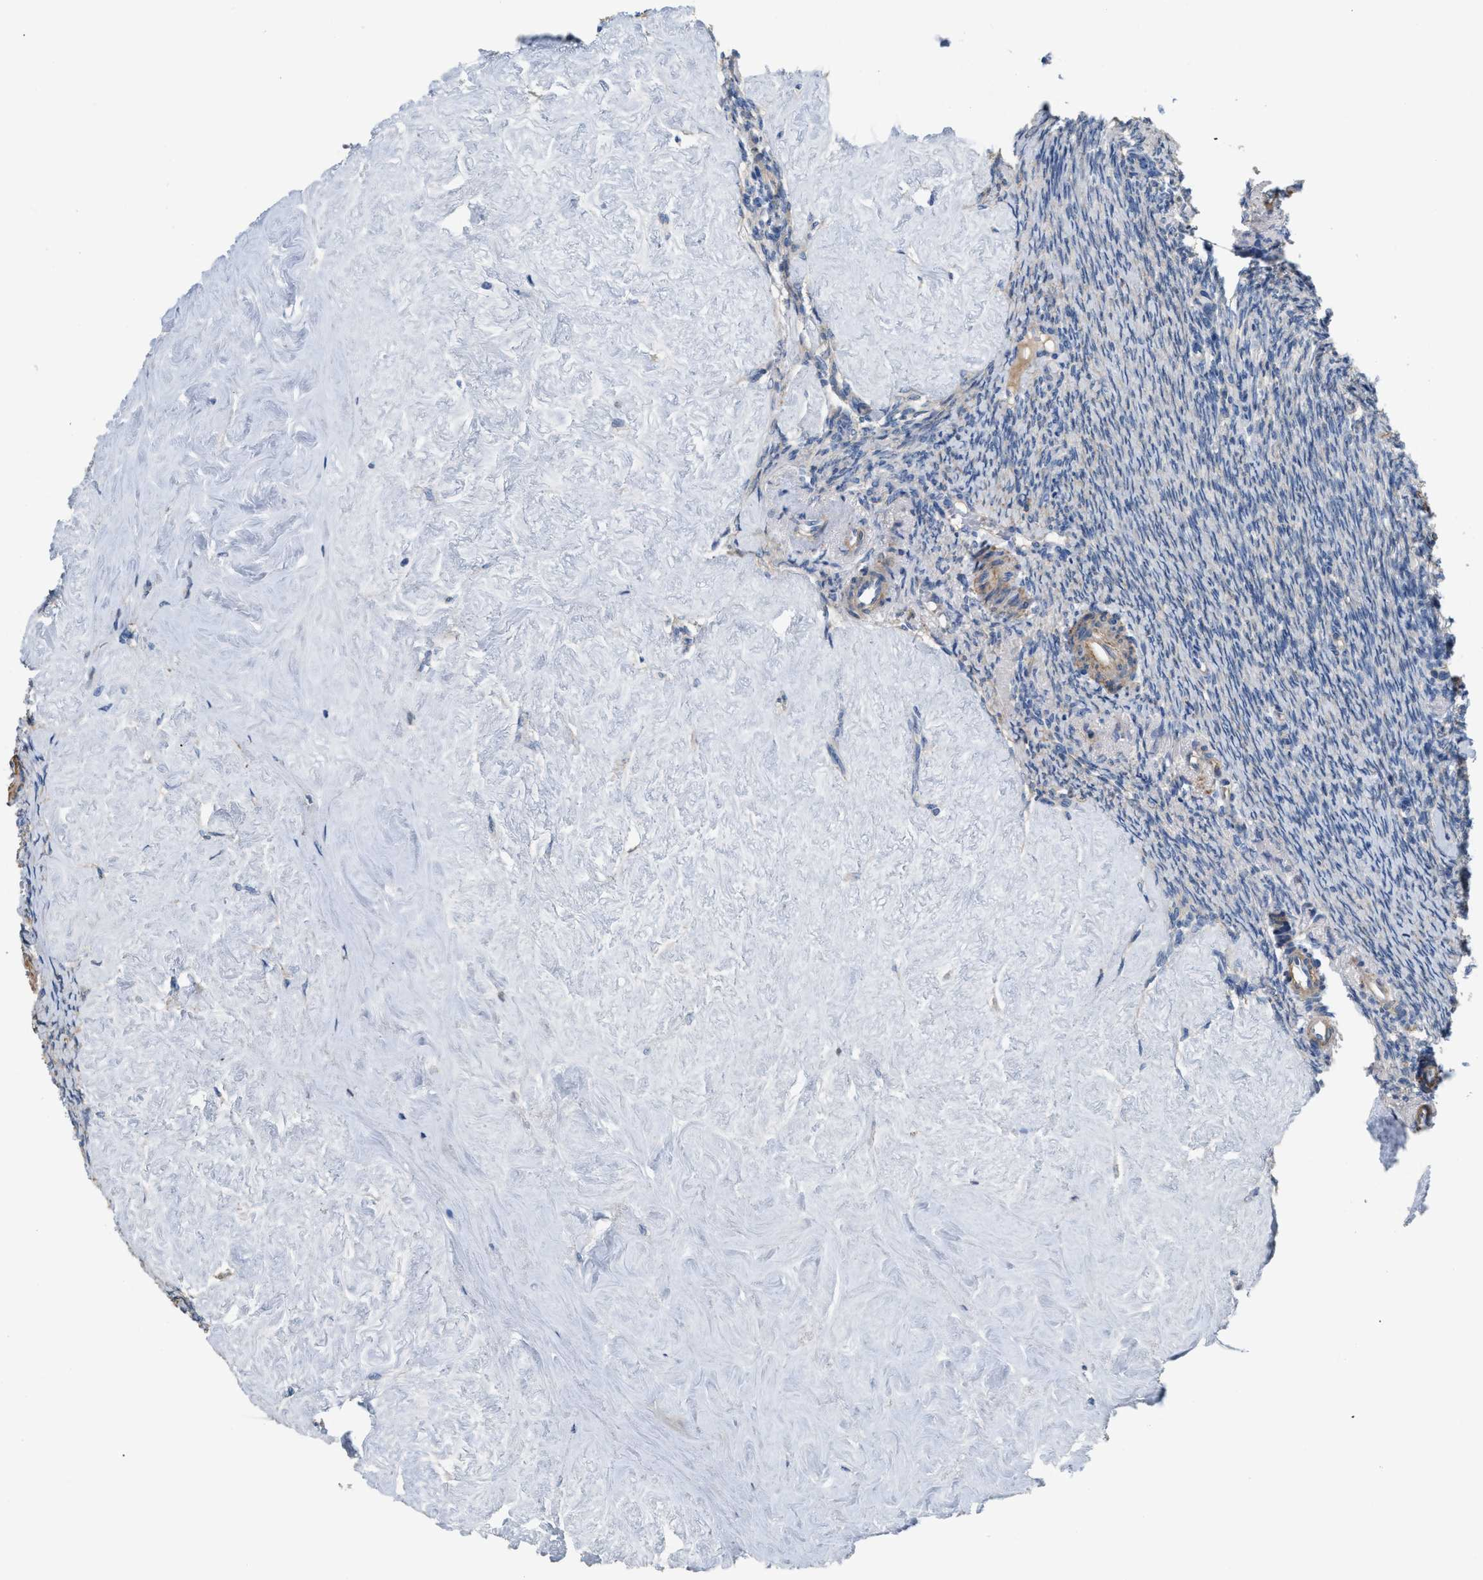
{"staining": {"intensity": "weak", "quantity": ">75%", "location": "cytoplasmic/membranous"}, "tissue": "ovary", "cell_type": "Follicle cells", "image_type": "normal", "snomed": [{"axis": "morphology", "description": "Normal tissue, NOS"}, {"axis": "topography", "description": "Ovary"}], "caption": "There is low levels of weak cytoplasmic/membranous staining in follicle cells of normal ovary, as demonstrated by immunohistochemical staining (brown color).", "gene": "DHX58", "patient": {"sex": "female", "age": 41}}